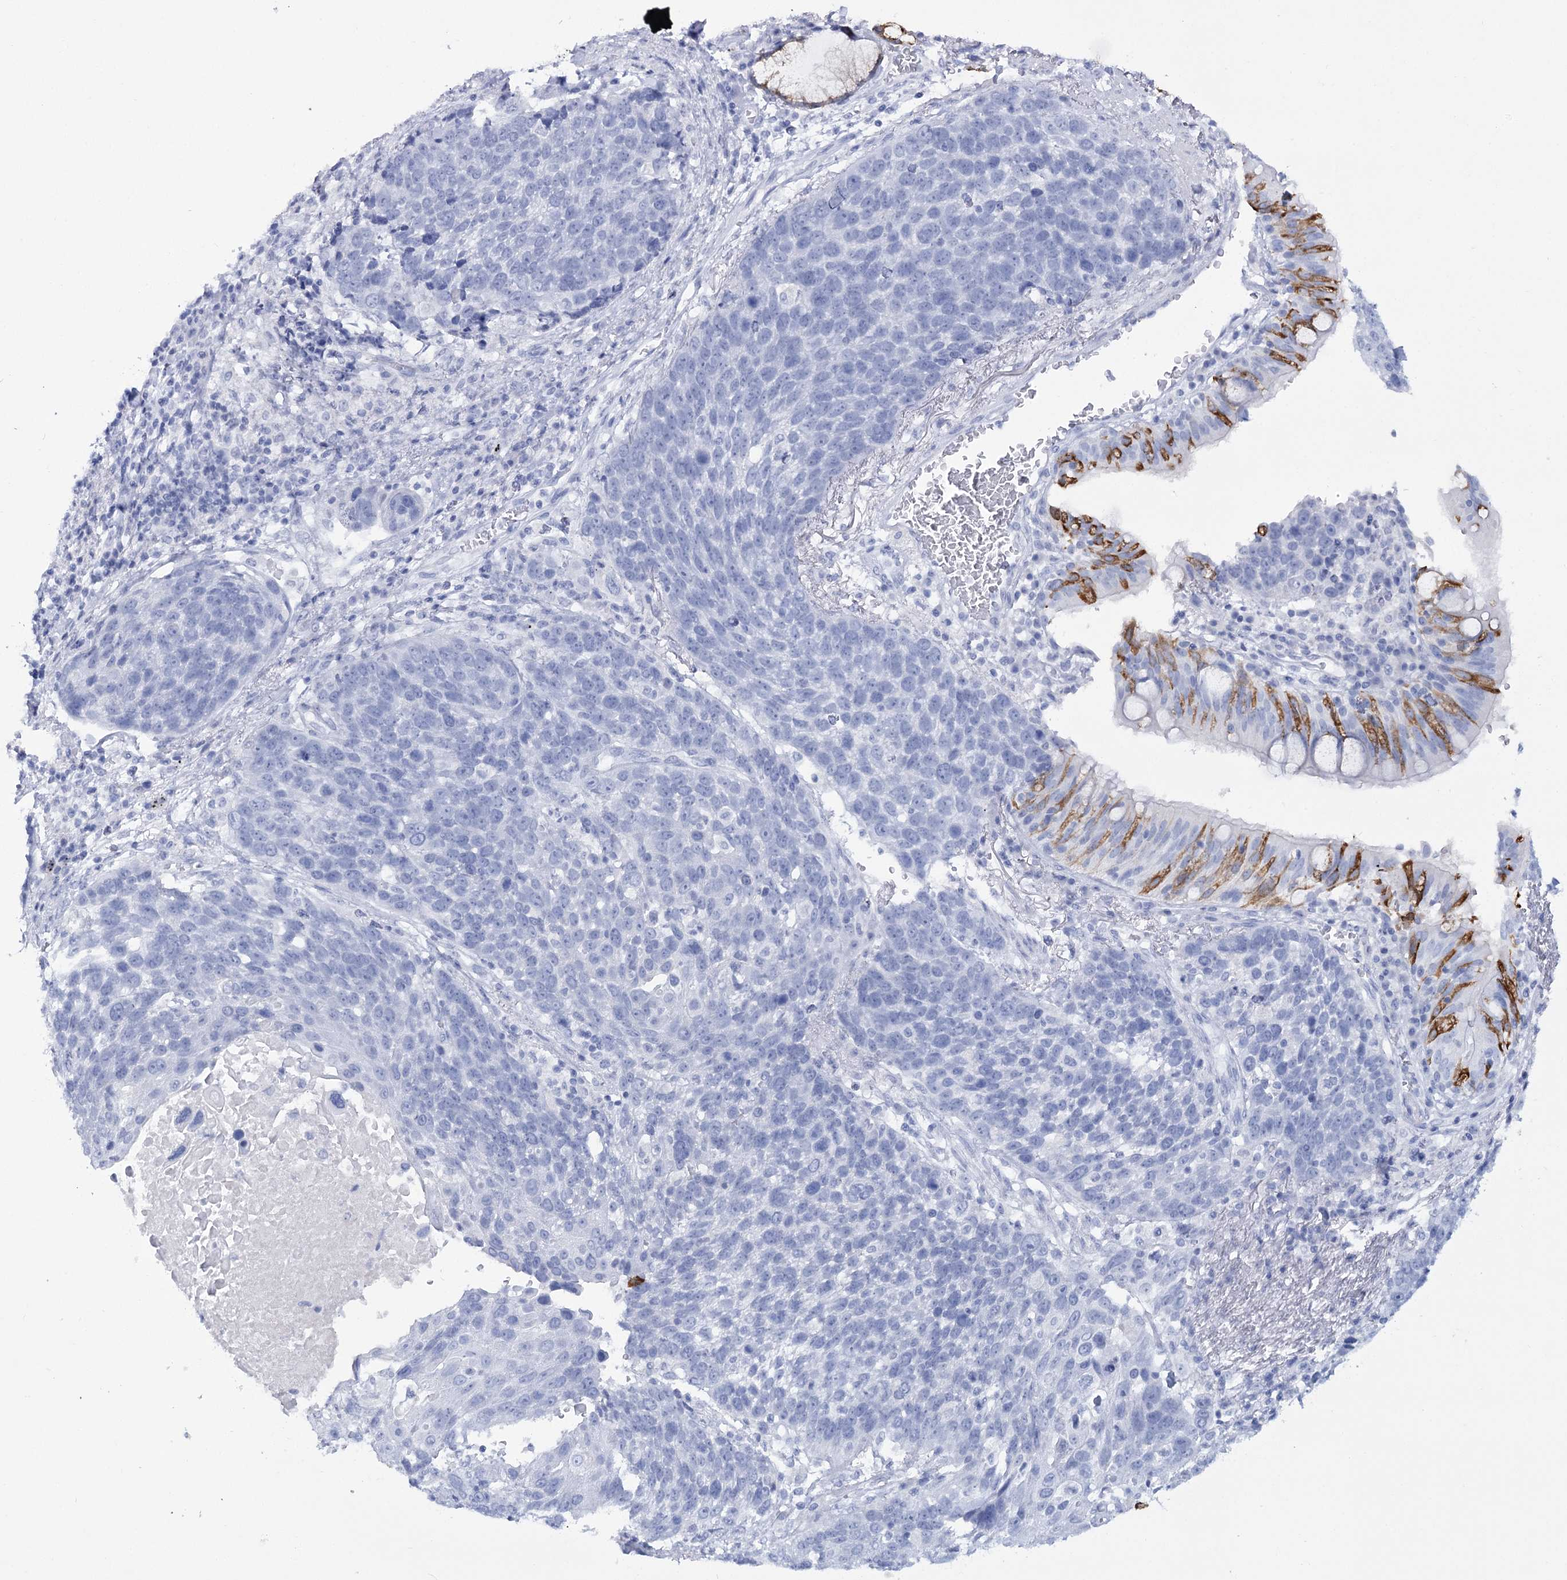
{"staining": {"intensity": "negative", "quantity": "none", "location": "none"}, "tissue": "lung cancer", "cell_type": "Tumor cells", "image_type": "cancer", "snomed": [{"axis": "morphology", "description": "Squamous cell carcinoma, NOS"}, {"axis": "topography", "description": "Lung"}], "caption": "The immunohistochemistry (IHC) photomicrograph has no significant expression in tumor cells of lung squamous cell carcinoma tissue.", "gene": "RNF186", "patient": {"sex": "male", "age": 66}}